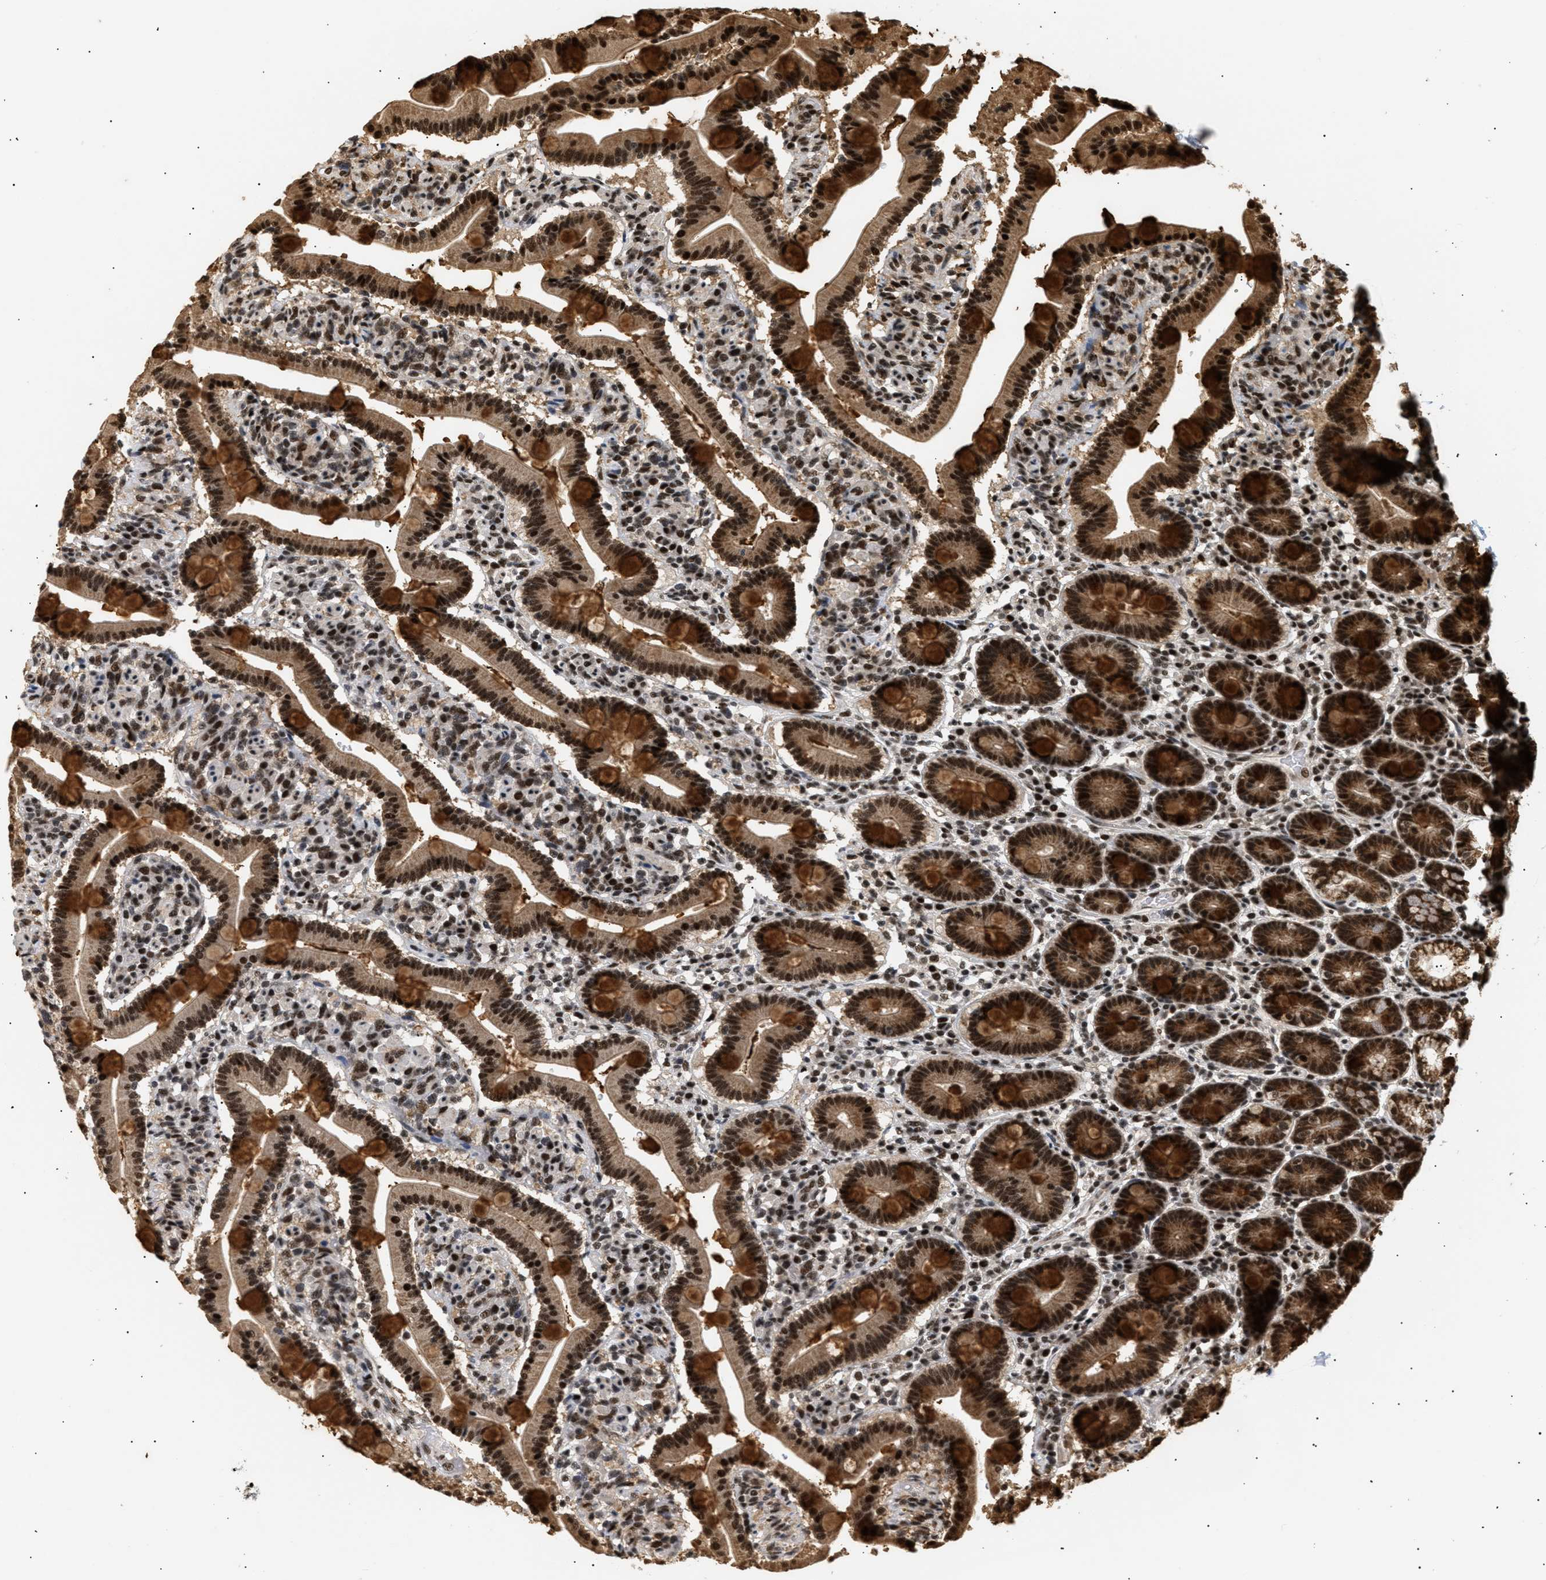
{"staining": {"intensity": "strong", "quantity": ">75%", "location": "cytoplasmic/membranous,nuclear"}, "tissue": "duodenum", "cell_type": "Glandular cells", "image_type": "normal", "snomed": [{"axis": "morphology", "description": "Normal tissue, NOS"}, {"axis": "topography", "description": "Duodenum"}], "caption": "Protein analysis of benign duodenum displays strong cytoplasmic/membranous,nuclear expression in about >75% of glandular cells. (DAB IHC, brown staining for protein, blue staining for nuclei).", "gene": "RBM5", "patient": {"sex": "male", "age": 54}}